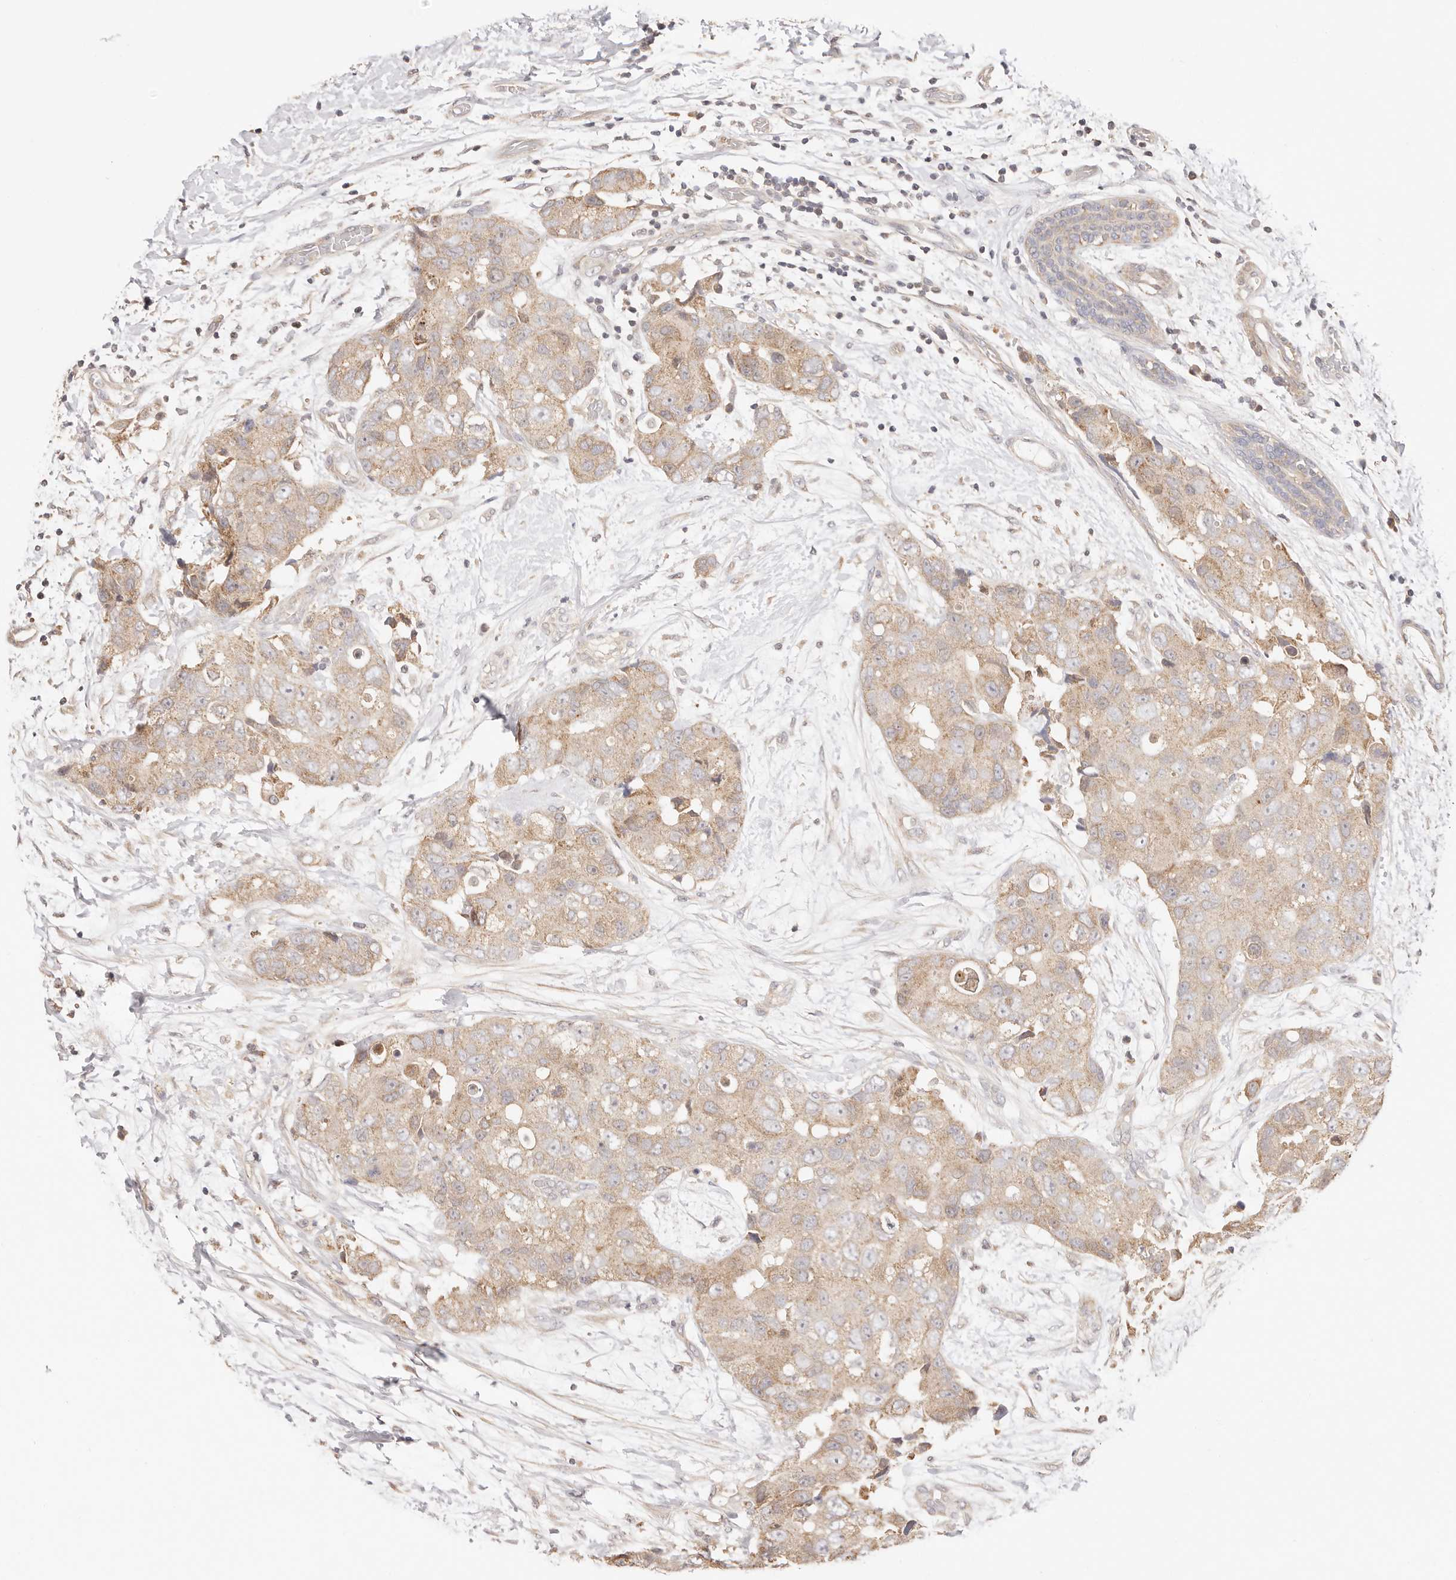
{"staining": {"intensity": "moderate", "quantity": ">75%", "location": "cytoplasmic/membranous"}, "tissue": "breast cancer", "cell_type": "Tumor cells", "image_type": "cancer", "snomed": [{"axis": "morphology", "description": "Duct carcinoma"}, {"axis": "topography", "description": "Breast"}], "caption": "There is medium levels of moderate cytoplasmic/membranous staining in tumor cells of breast cancer (infiltrating ductal carcinoma), as demonstrated by immunohistochemical staining (brown color).", "gene": "KCMF1", "patient": {"sex": "female", "age": 62}}